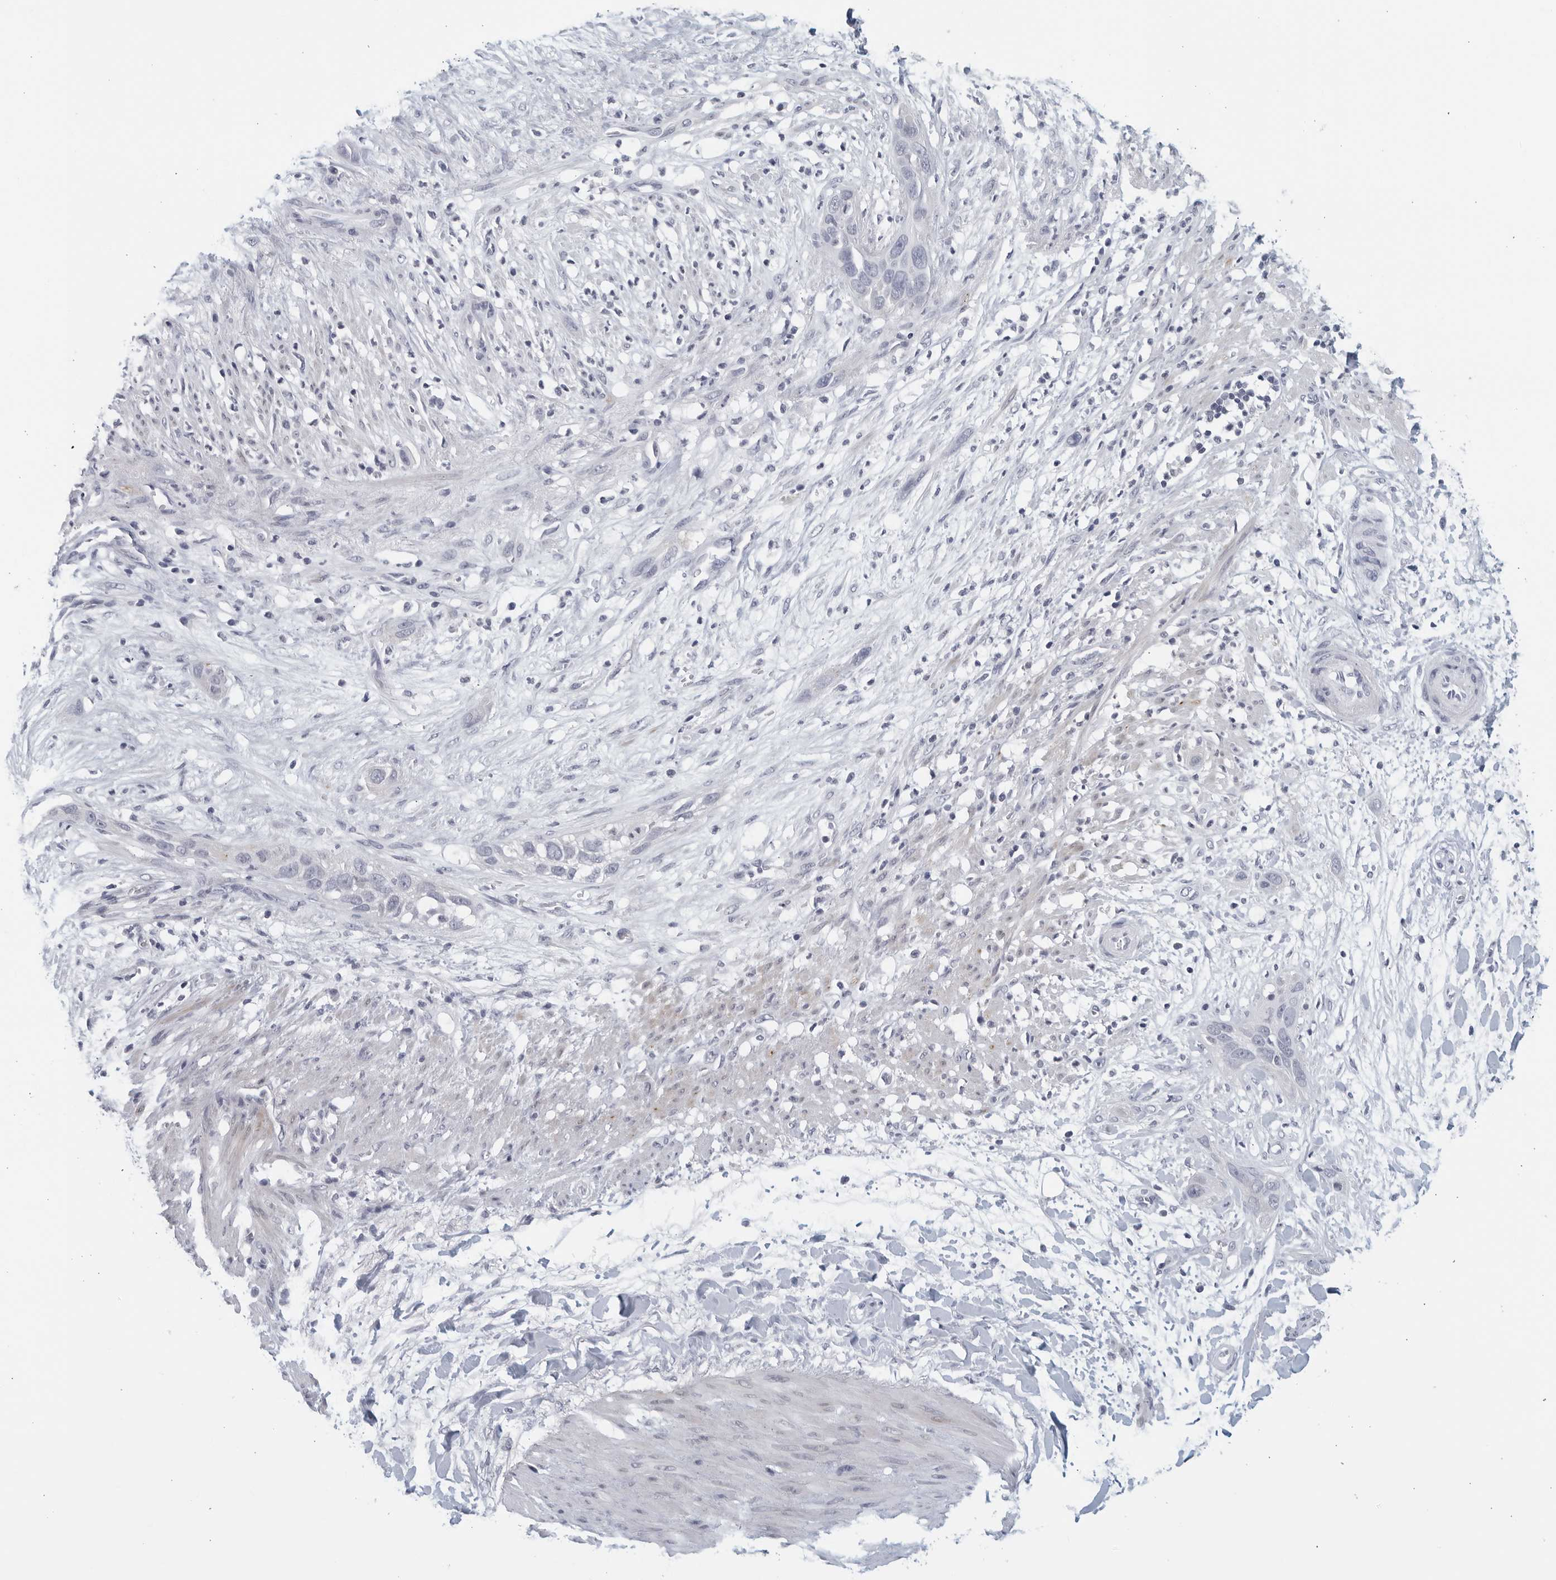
{"staining": {"intensity": "negative", "quantity": "none", "location": "none"}, "tissue": "pancreatic cancer", "cell_type": "Tumor cells", "image_type": "cancer", "snomed": [{"axis": "morphology", "description": "Adenocarcinoma, NOS"}, {"axis": "topography", "description": "Pancreas"}], "caption": "Tumor cells show no significant protein positivity in pancreatic adenocarcinoma.", "gene": "MATN1", "patient": {"sex": "female", "age": 60}}